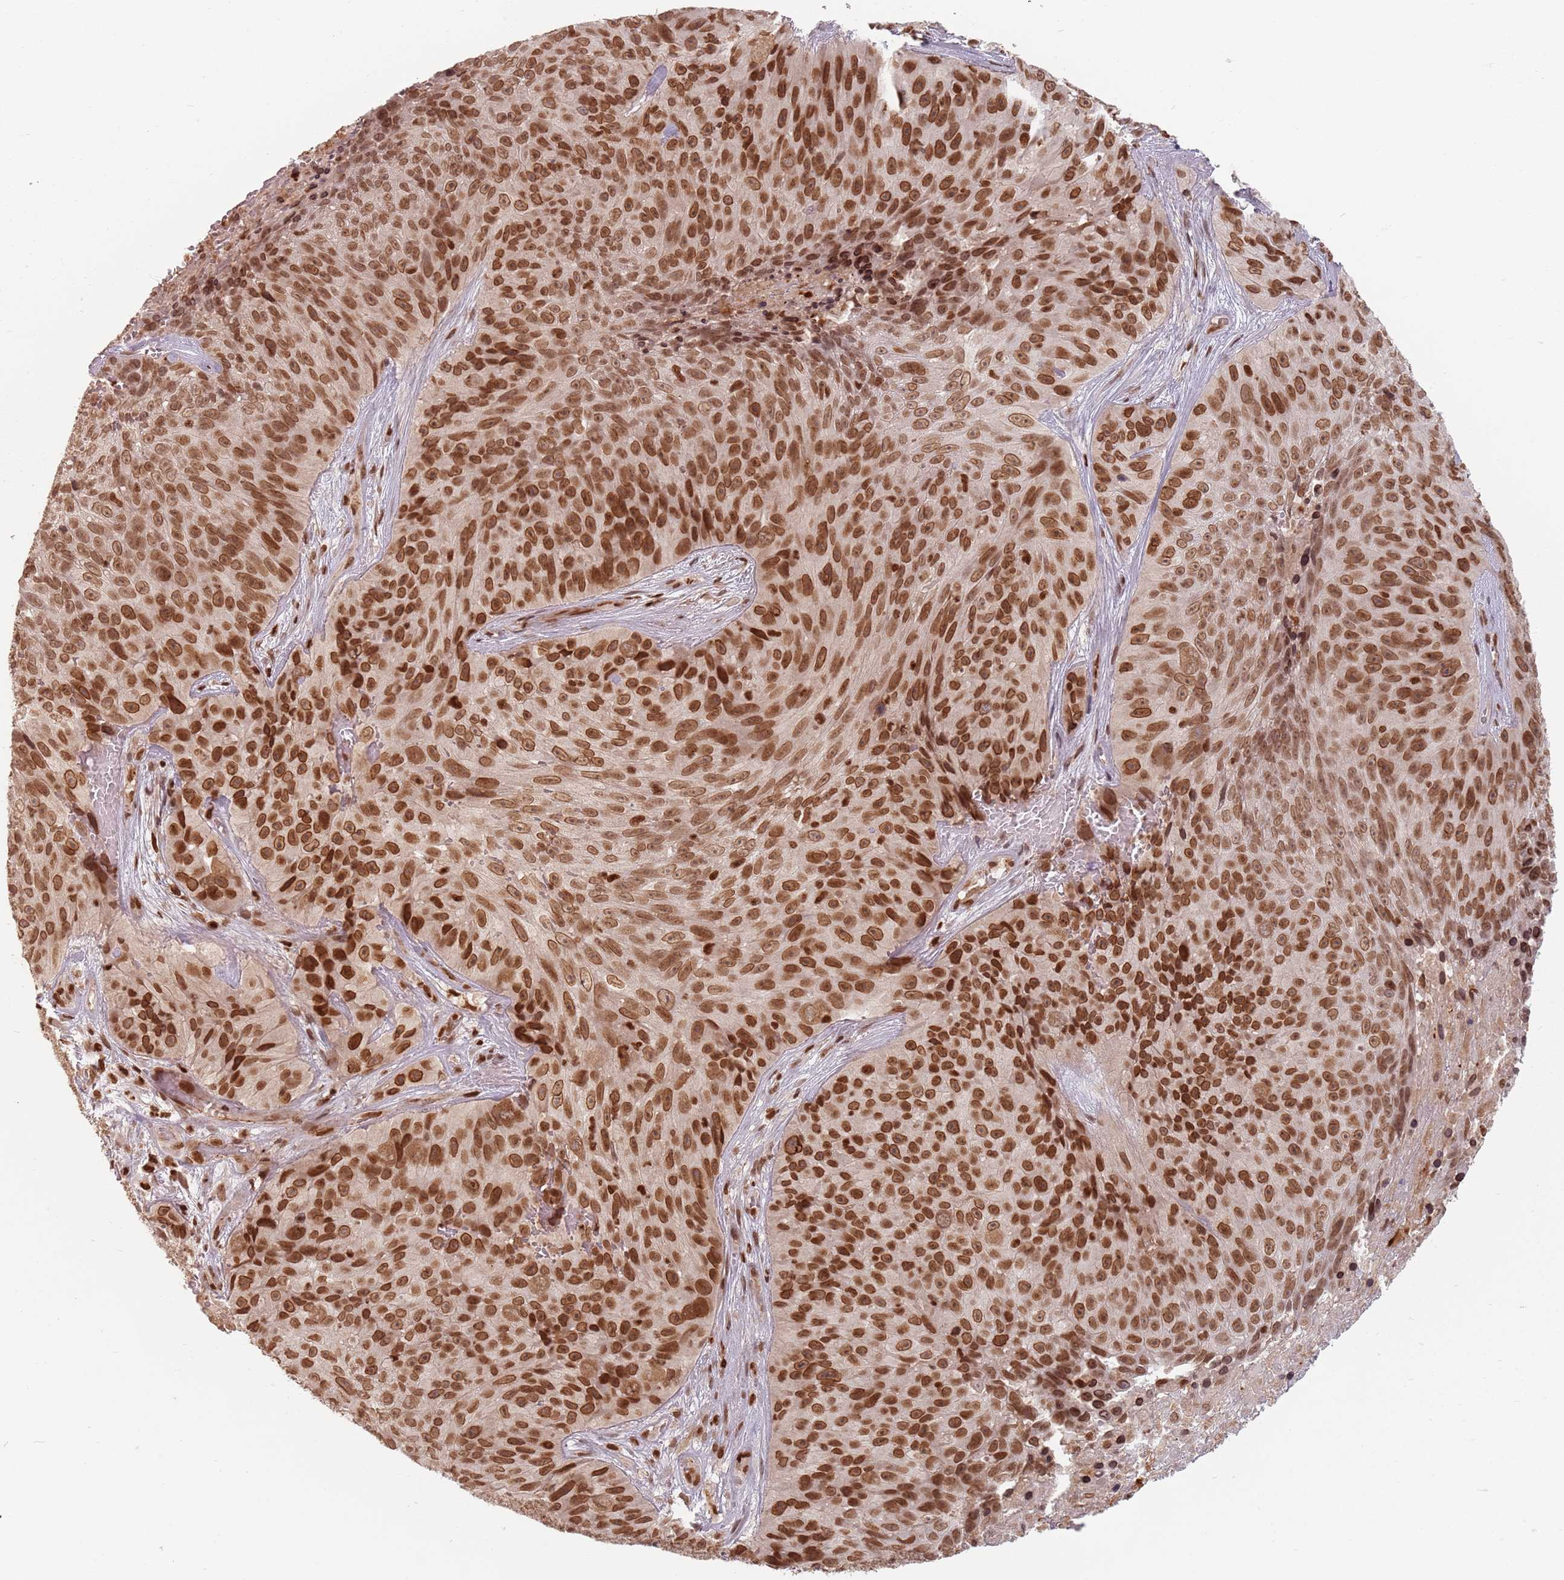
{"staining": {"intensity": "strong", "quantity": ">75%", "location": "cytoplasmic/membranous,nuclear"}, "tissue": "skin cancer", "cell_type": "Tumor cells", "image_type": "cancer", "snomed": [{"axis": "morphology", "description": "Squamous cell carcinoma, NOS"}, {"axis": "topography", "description": "Skin"}], "caption": "Brown immunohistochemical staining in skin cancer (squamous cell carcinoma) exhibits strong cytoplasmic/membranous and nuclear expression in about >75% of tumor cells.", "gene": "NUP50", "patient": {"sex": "female", "age": 87}}